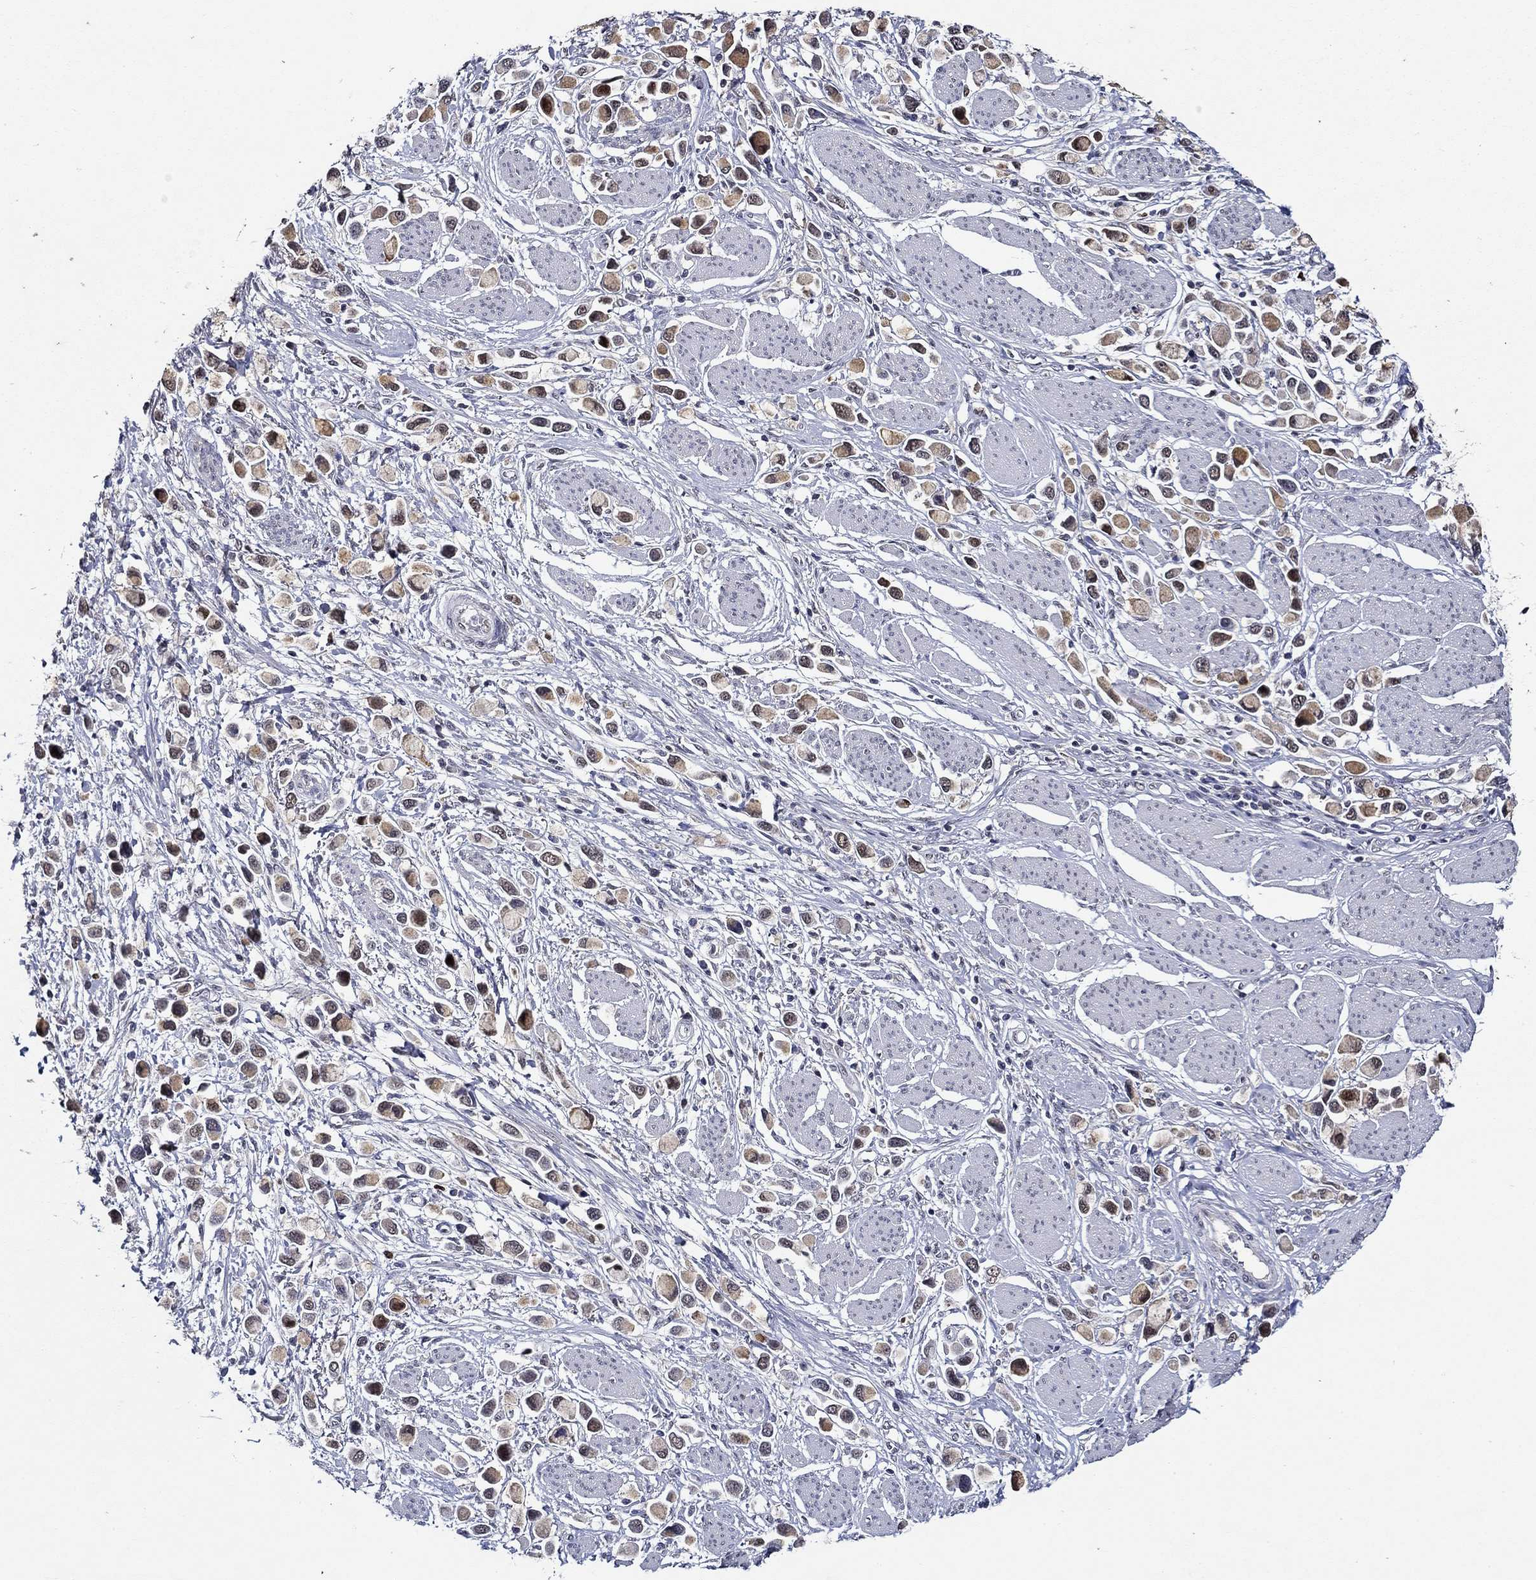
{"staining": {"intensity": "moderate", "quantity": "25%-75%", "location": "cytoplasmic/membranous,nuclear"}, "tissue": "stomach cancer", "cell_type": "Tumor cells", "image_type": "cancer", "snomed": [{"axis": "morphology", "description": "Adenocarcinoma, NOS"}, {"axis": "topography", "description": "Stomach"}], "caption": "Immunohistochemical staining of stomach cancer (adenocarcinoma) displays moderate cytoplasmic/membranous and nuclear protein positivity in approximately 25%-75% of tumor cells.", "gene": "GATA2", "patient": {"sex": "female", "age": 81}}